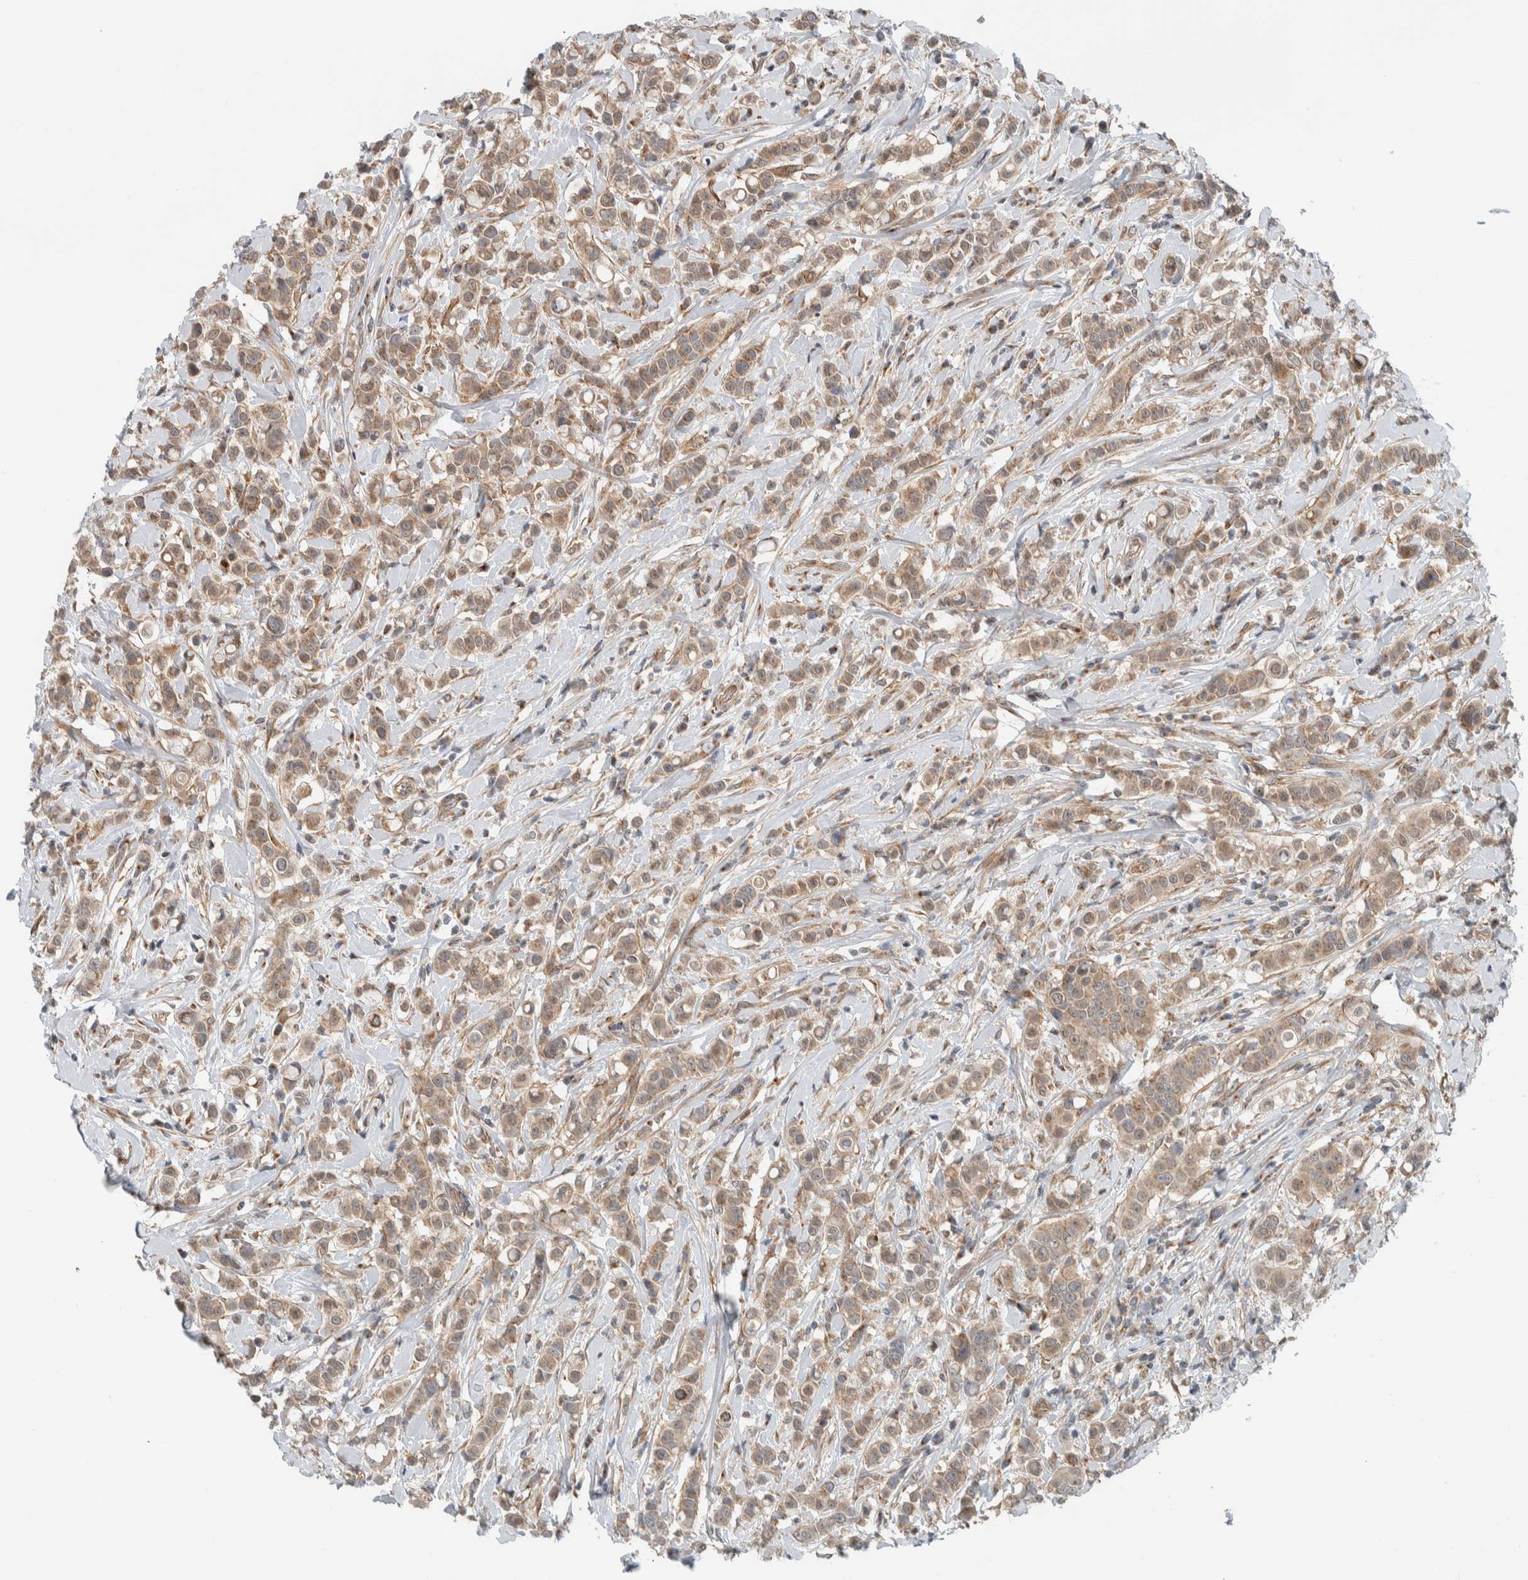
{"staining": {"intensity": "moderate", "quantity": ">75%", "location": "cytoplasmic/membranous"}, "tissue": "breast cancer", "cell_type": "Tumor cells", "image_type": "cancer", "snomed": [{"axis": "morphology", "description": "Duct carcinoma"}, {"axis": "topography", "description": "Breast"}], "caption": "Breast cancer stained with IHC shows moderate cytoplasmic/membranous positivity in approximately >75% of tumor cells.", "gene": "RERE", "patient": {"sex": "female", "age": 27}}